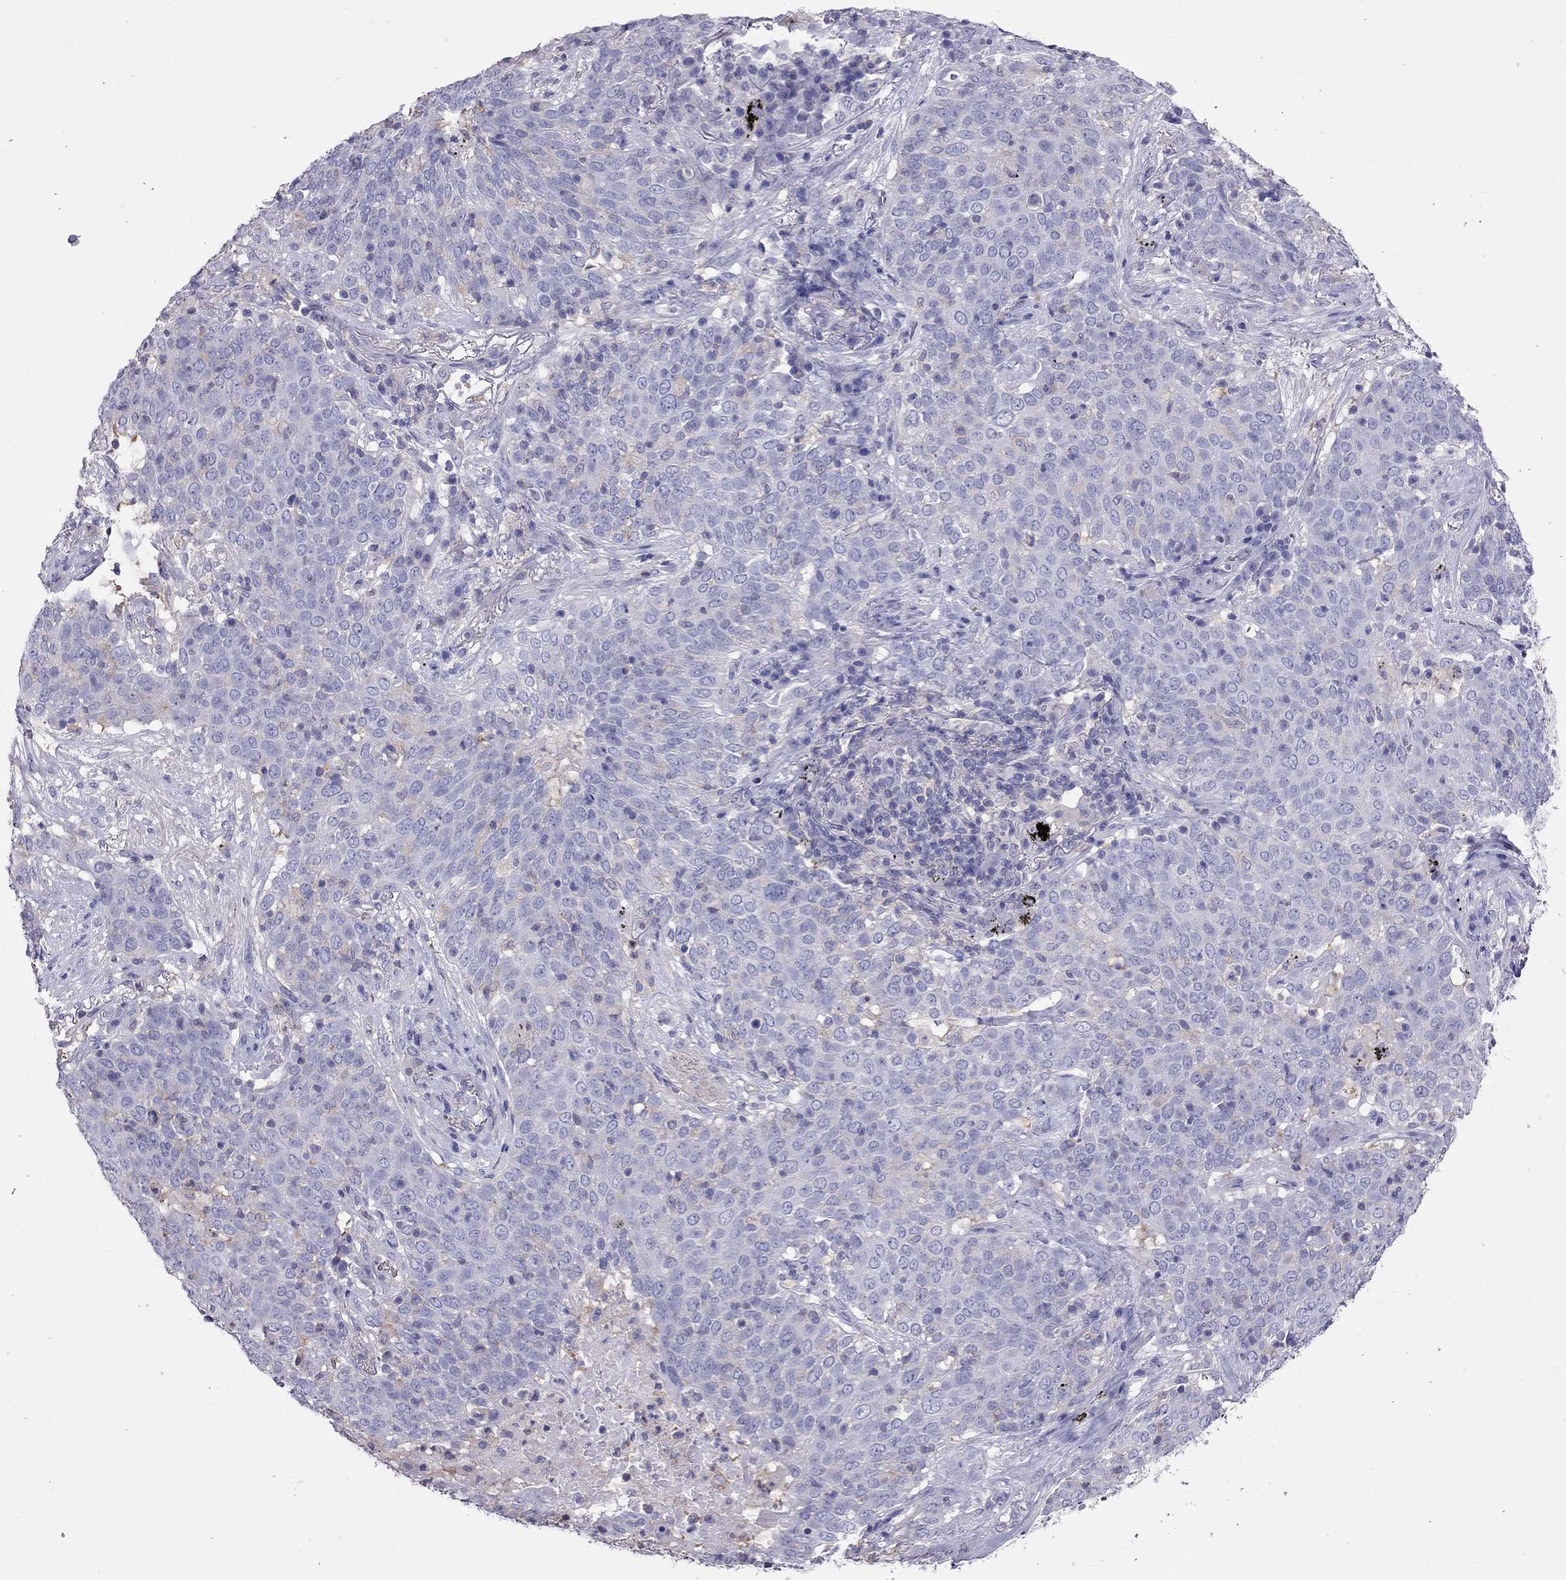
{"staining": {"intensity": "negative", "quantity": "none", "location": "none"}, "tissue": "lung cancer", "cell_type": "Tumor cells", "image_type": "cancer", "snomed": [{"axis": "morphology", "description": "Squamous cell carcinoma, NOS"}, {"axis": "topography", "description": "Lung"}], "caption": "Image shows no significant protein positivity in tumor cells of lung squamous cell carcinoma.", "gene": "TEX22", "patient": {"sex": "male", "age": 82}}